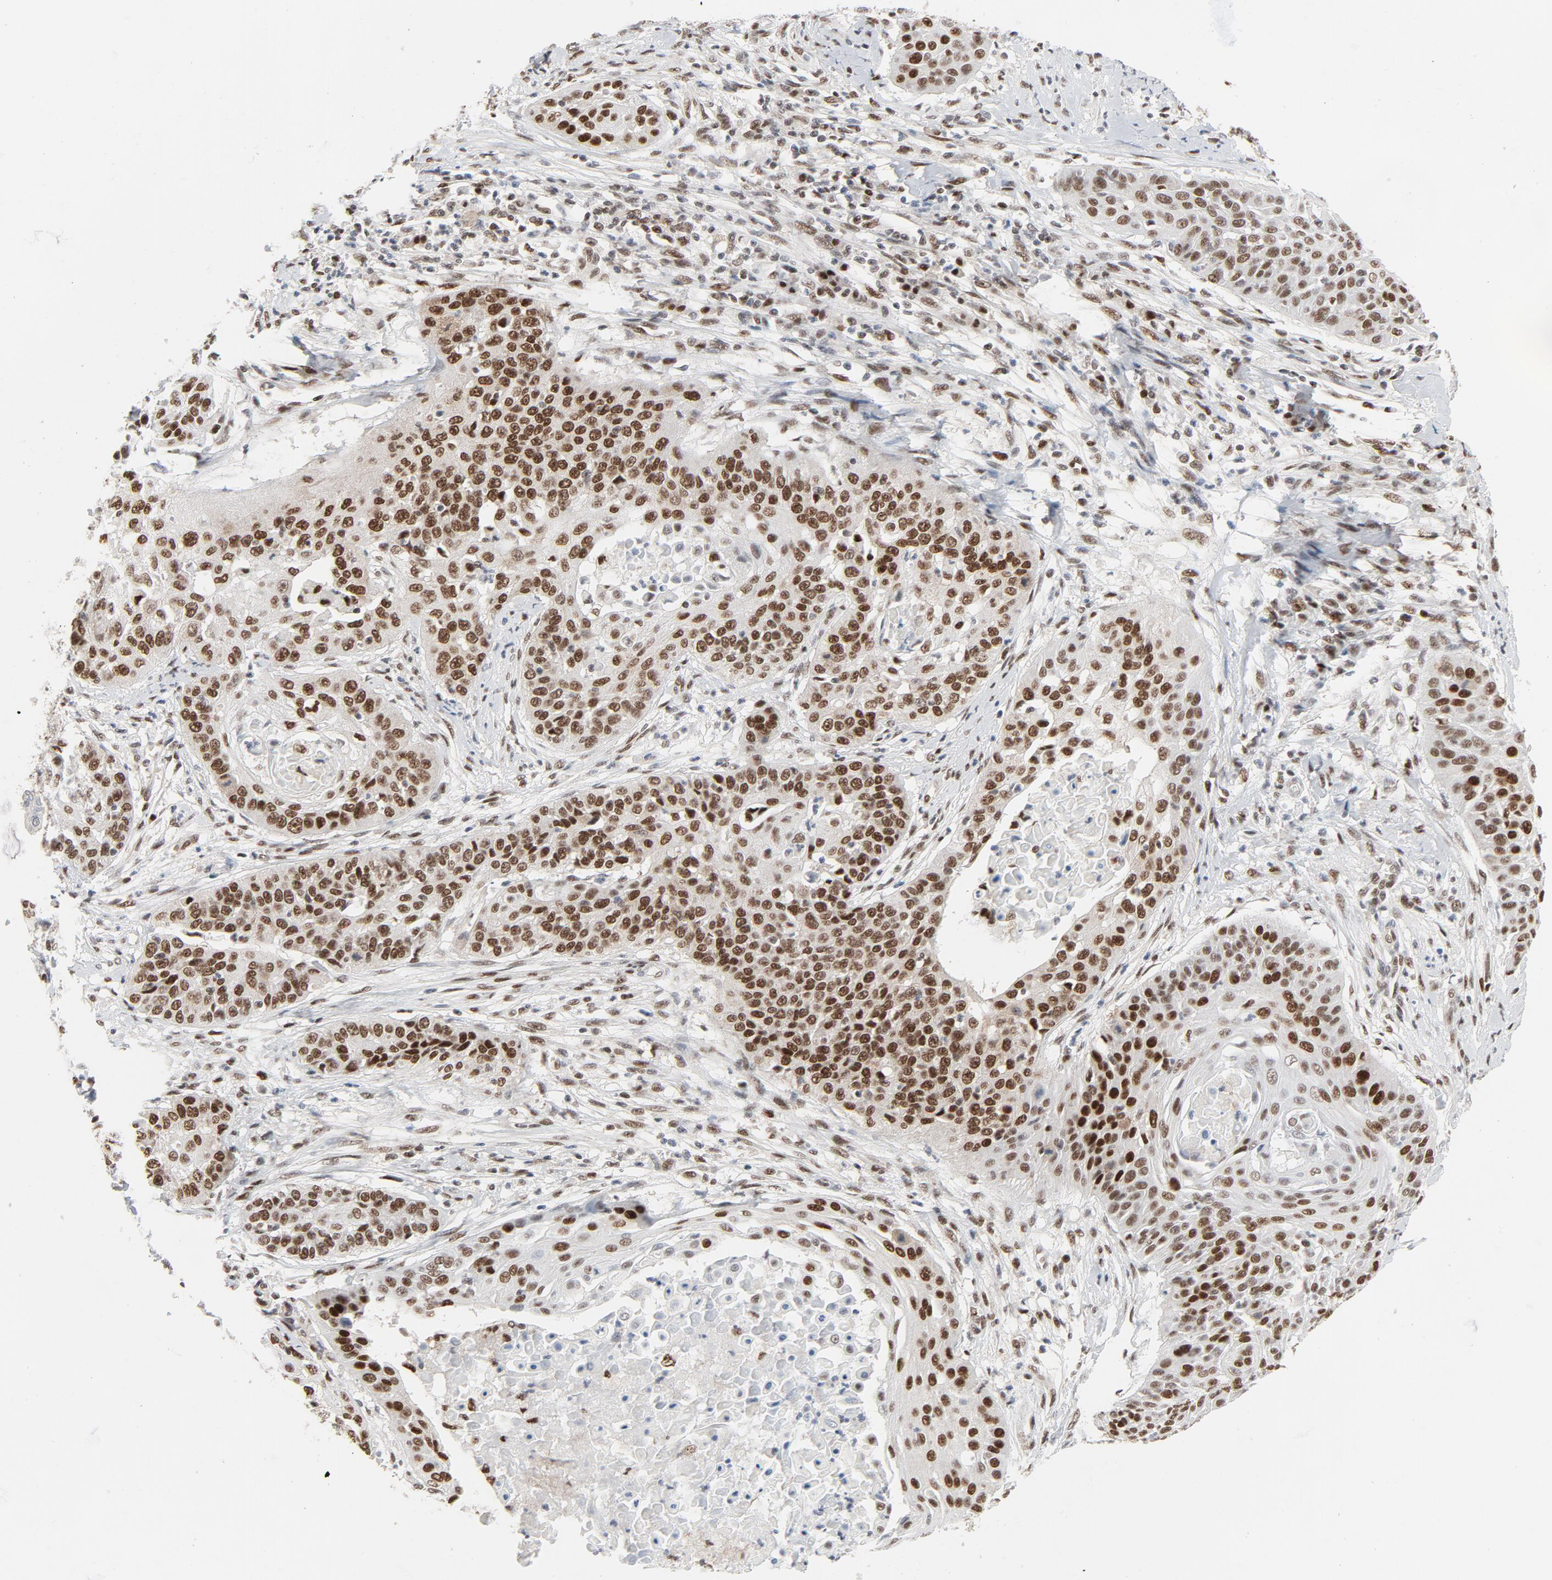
{"staining": {"intensity": "moderate", "quantity": ">75%", "location": "nuclear"}, "tissue": "cervical cancer", "cell_type": "Tumor cells", "image_type": "cancer", "snomed": [{"axis": "morphology", "description": "Squamous cell carcinoma, NOS"}, {"axis": "topography", "description": "Cervix"}], "caption": "Immunohistochemical staining of cervical cancer (squamous cell carcinoma) exhibits moderate nuclear protein staining in about >75% of tumor cells.", "gene": "JMJD6", "patient": {"sex": "female", "age": 64}}